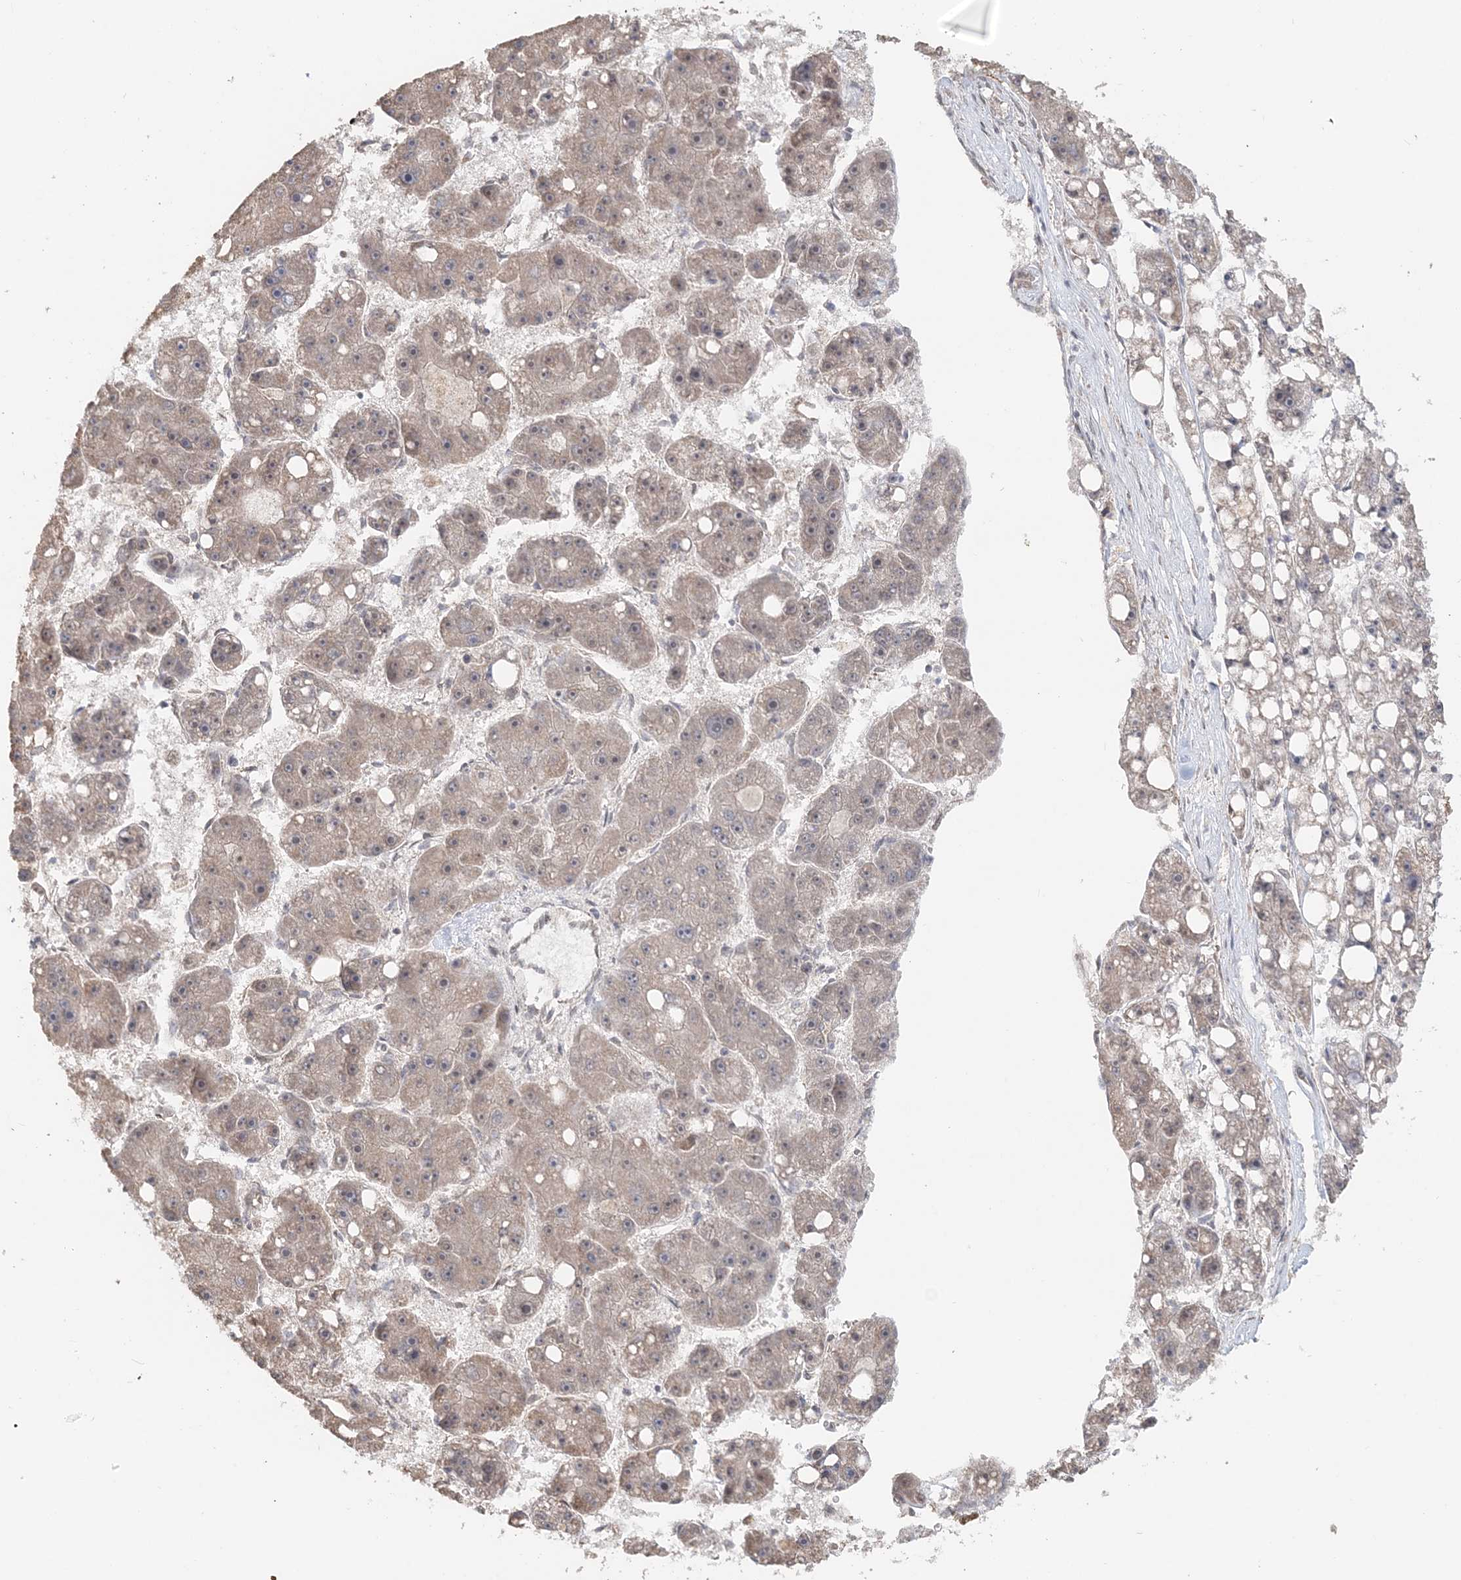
{"staining": {"intensity": "negative", "quantity": "none", "location": "none"}, "tissue": "liver cancer", "cell_type": "Tumor cells", "image_type": "cancer", "snomed": [{"axis": "morphology", "description": "Carcinoma, Hepatocellular, NOS"}, {"axis": "topography", "description": "Liver"}], "caption": "Human liver cancer (hepatocellular carcinoma) stained for a protein using immunohistochemistry reveals no positivity in tumor cells.", "gene": "FBXO38", "patient": {"sex": "female", "age": 61}}